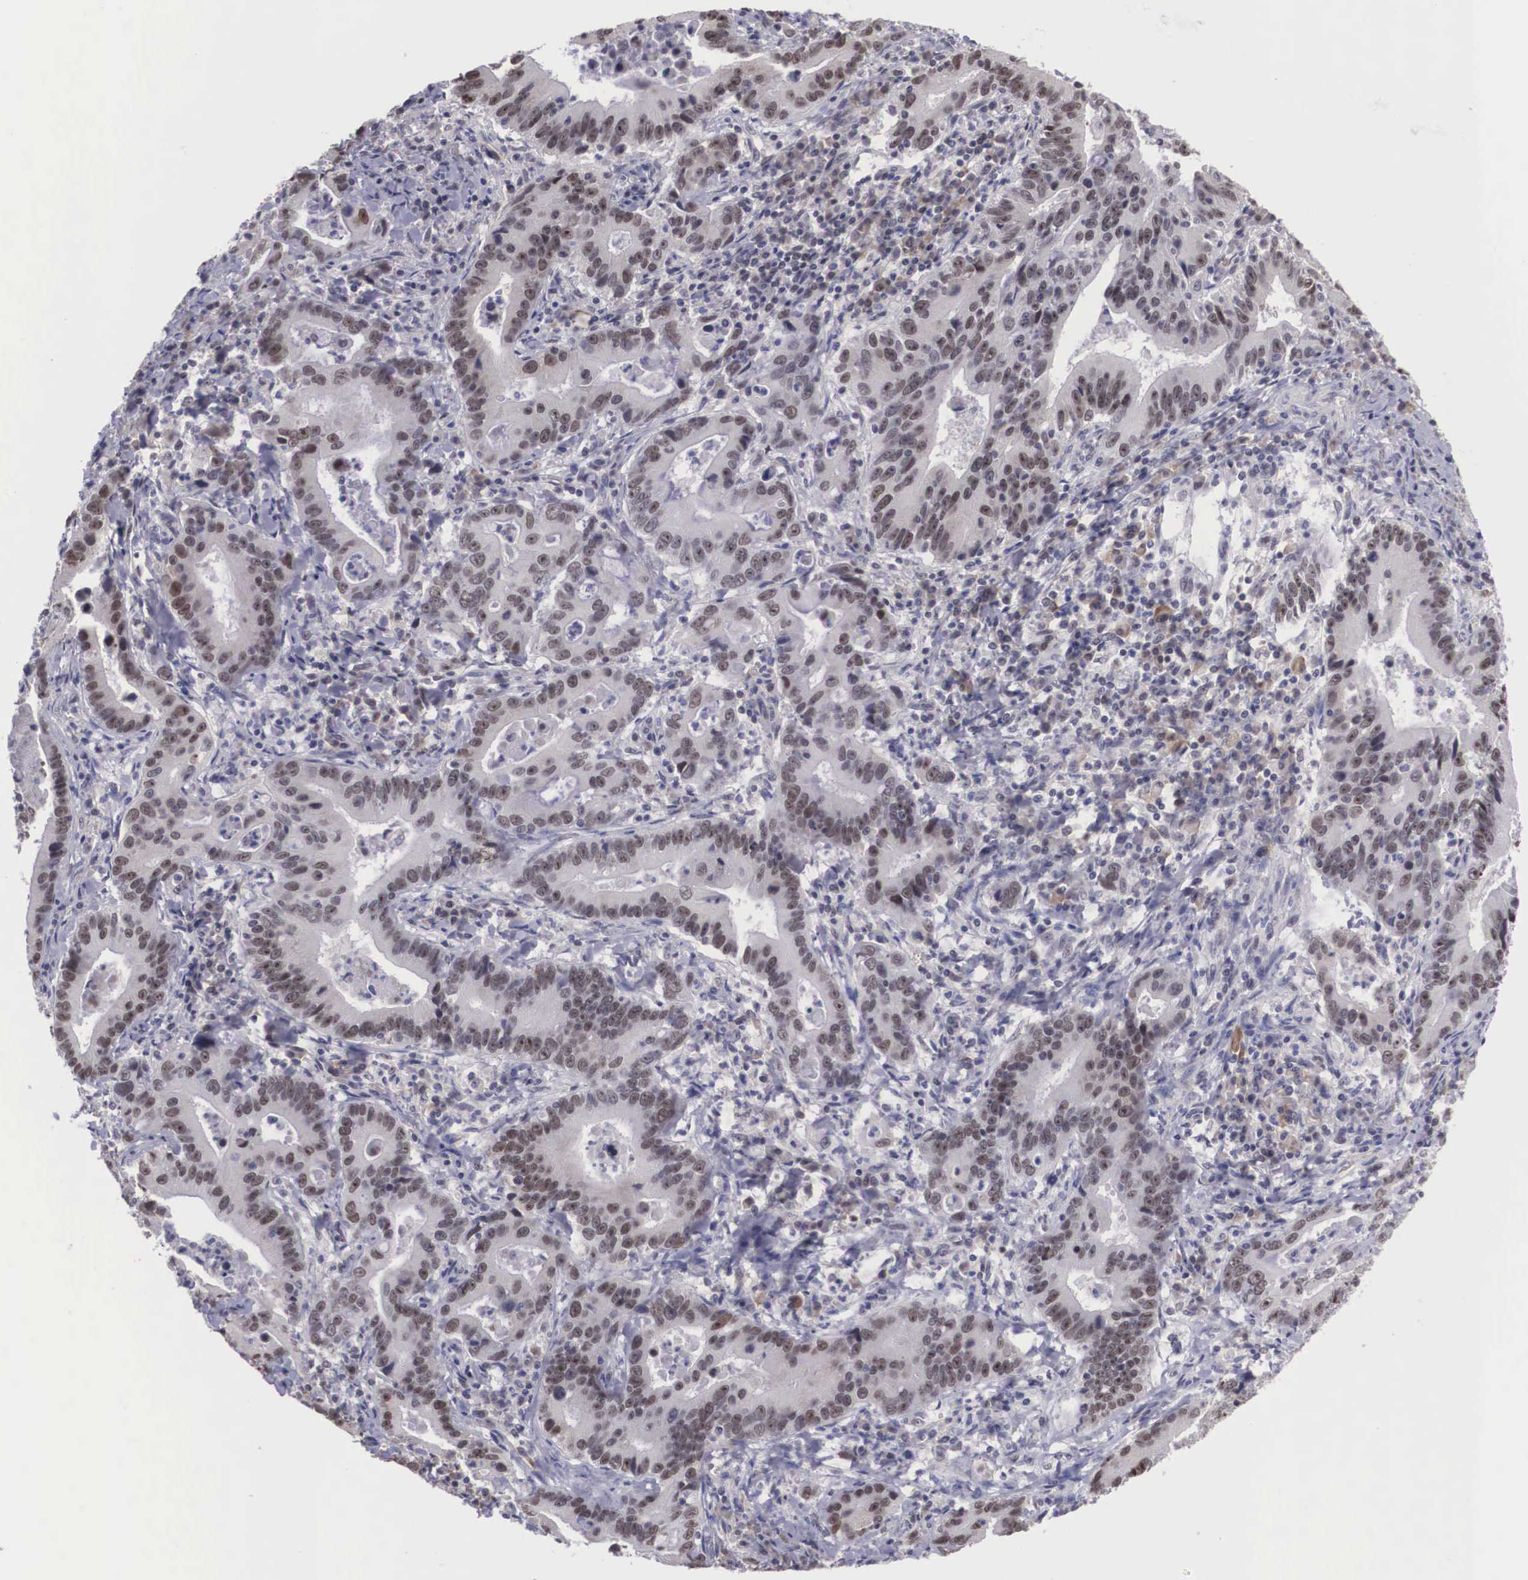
{"staining": {"intensity": "weak", "quantity": "25%-75%", "location": "nuclear"}, "tissue": "stomach cancer", "cell_type": "Tumor cells", "image_type": "cancer", "snomed": [{"axis": "morphology", "description": "Adenocarcinoma, NOS"}, {"axis": "topography", "description": "Stomach, upper"}], "caption": "Immunohistochemistry (IHC) of stomach cancer (adenocarcinoma) demonstrates low levels of weak nuclear positivity in approximately 25%-75% of tumor cells.", "gene": "ZNF275", "patient": {"sex": "male", "age": 63}}